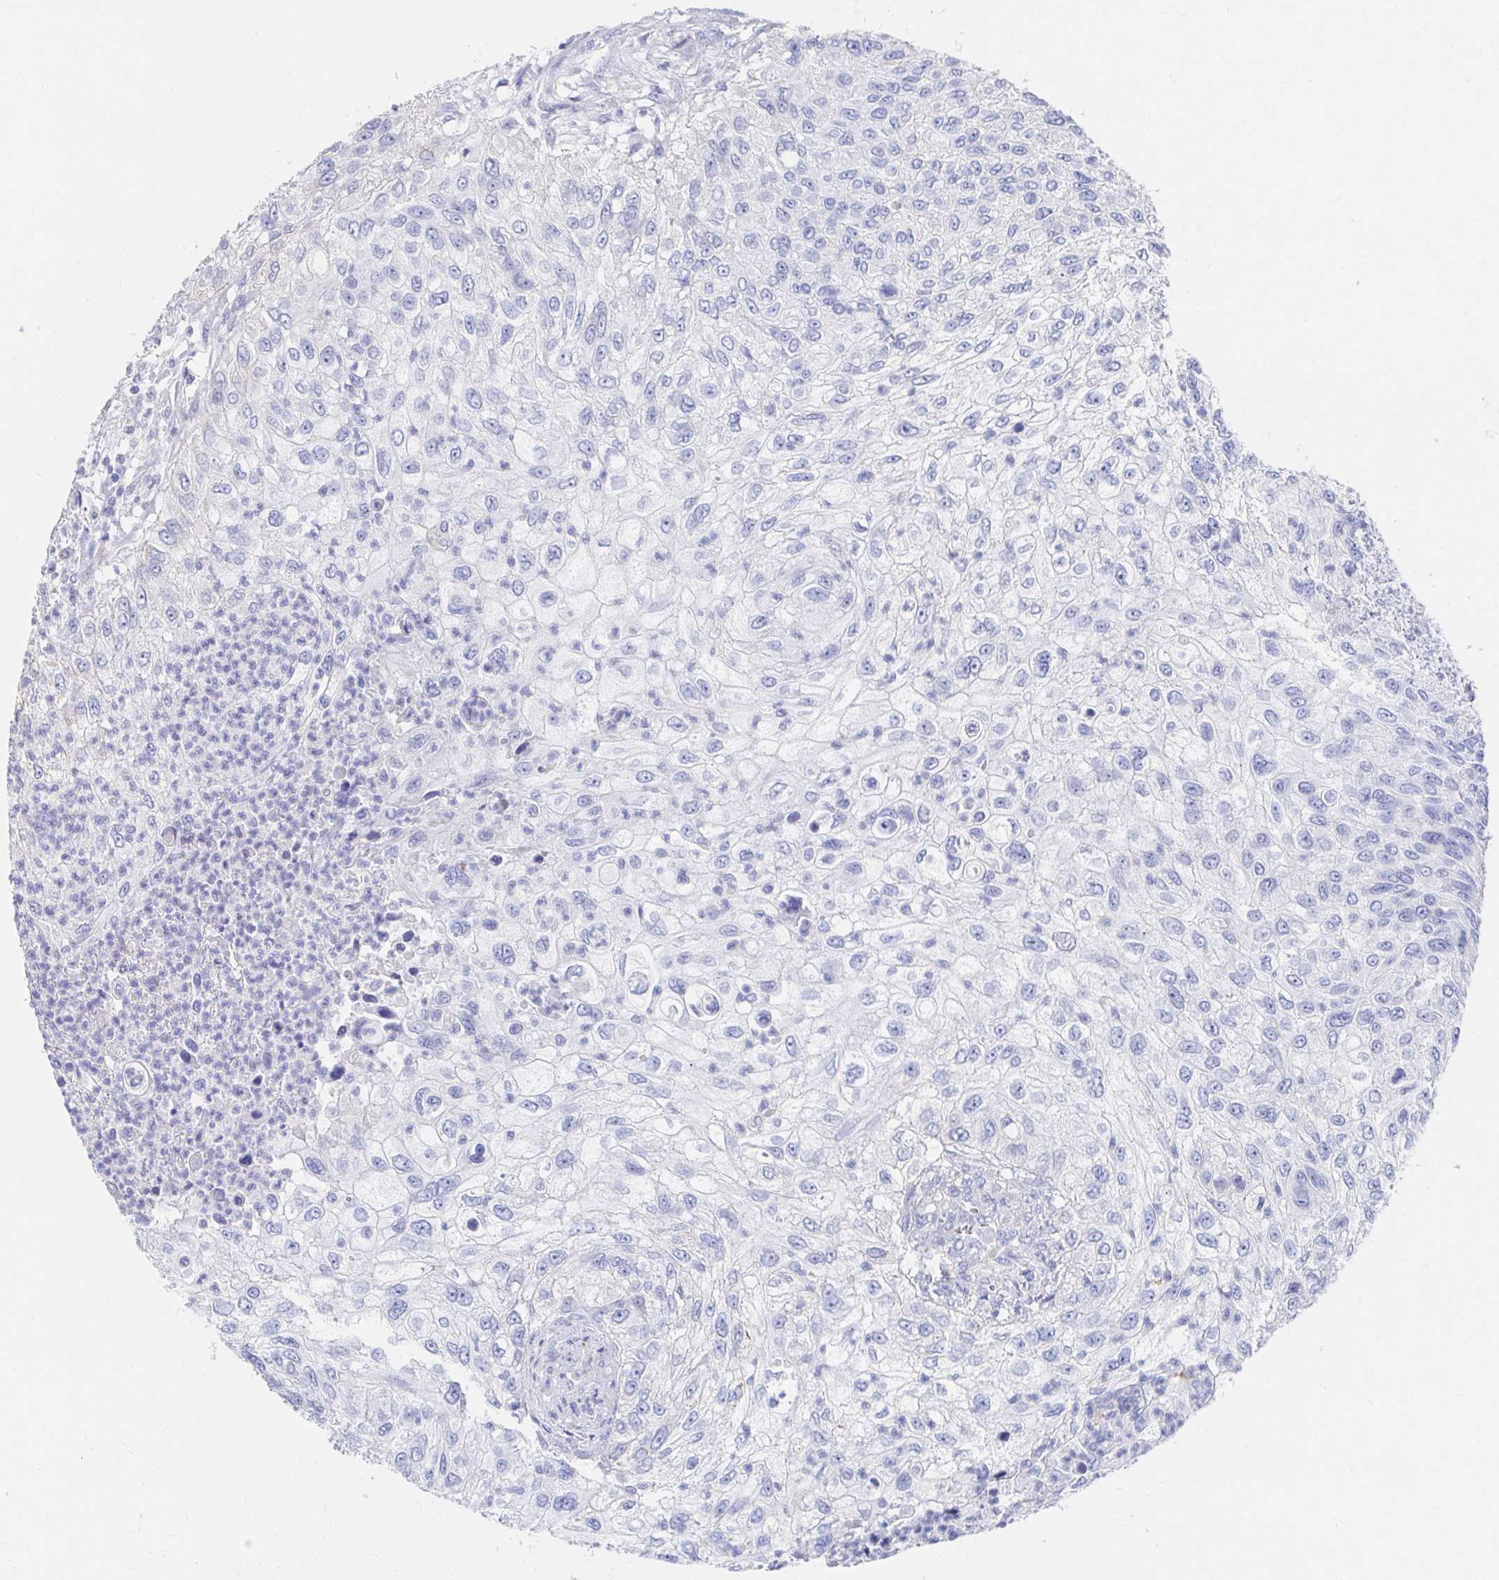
{"staining": {"intensity": "negative", "quantity": "none", "location": "none"}, "tissue": "urothelial cancer", "cell_type": "Tumor cells", "image_type": "cancer", "snomed": [{"axis": "morphology", "description": "Urothelial carcinoma, High grade"}, {"axis": "topography", "description": "Urinary bladder"}], "caption": "The photomicrograph exhibits no significant staining in tumor cells of urothelial cancer.", "gene": "LAMC3", "patient": {"sex": "female", "age": 60}}